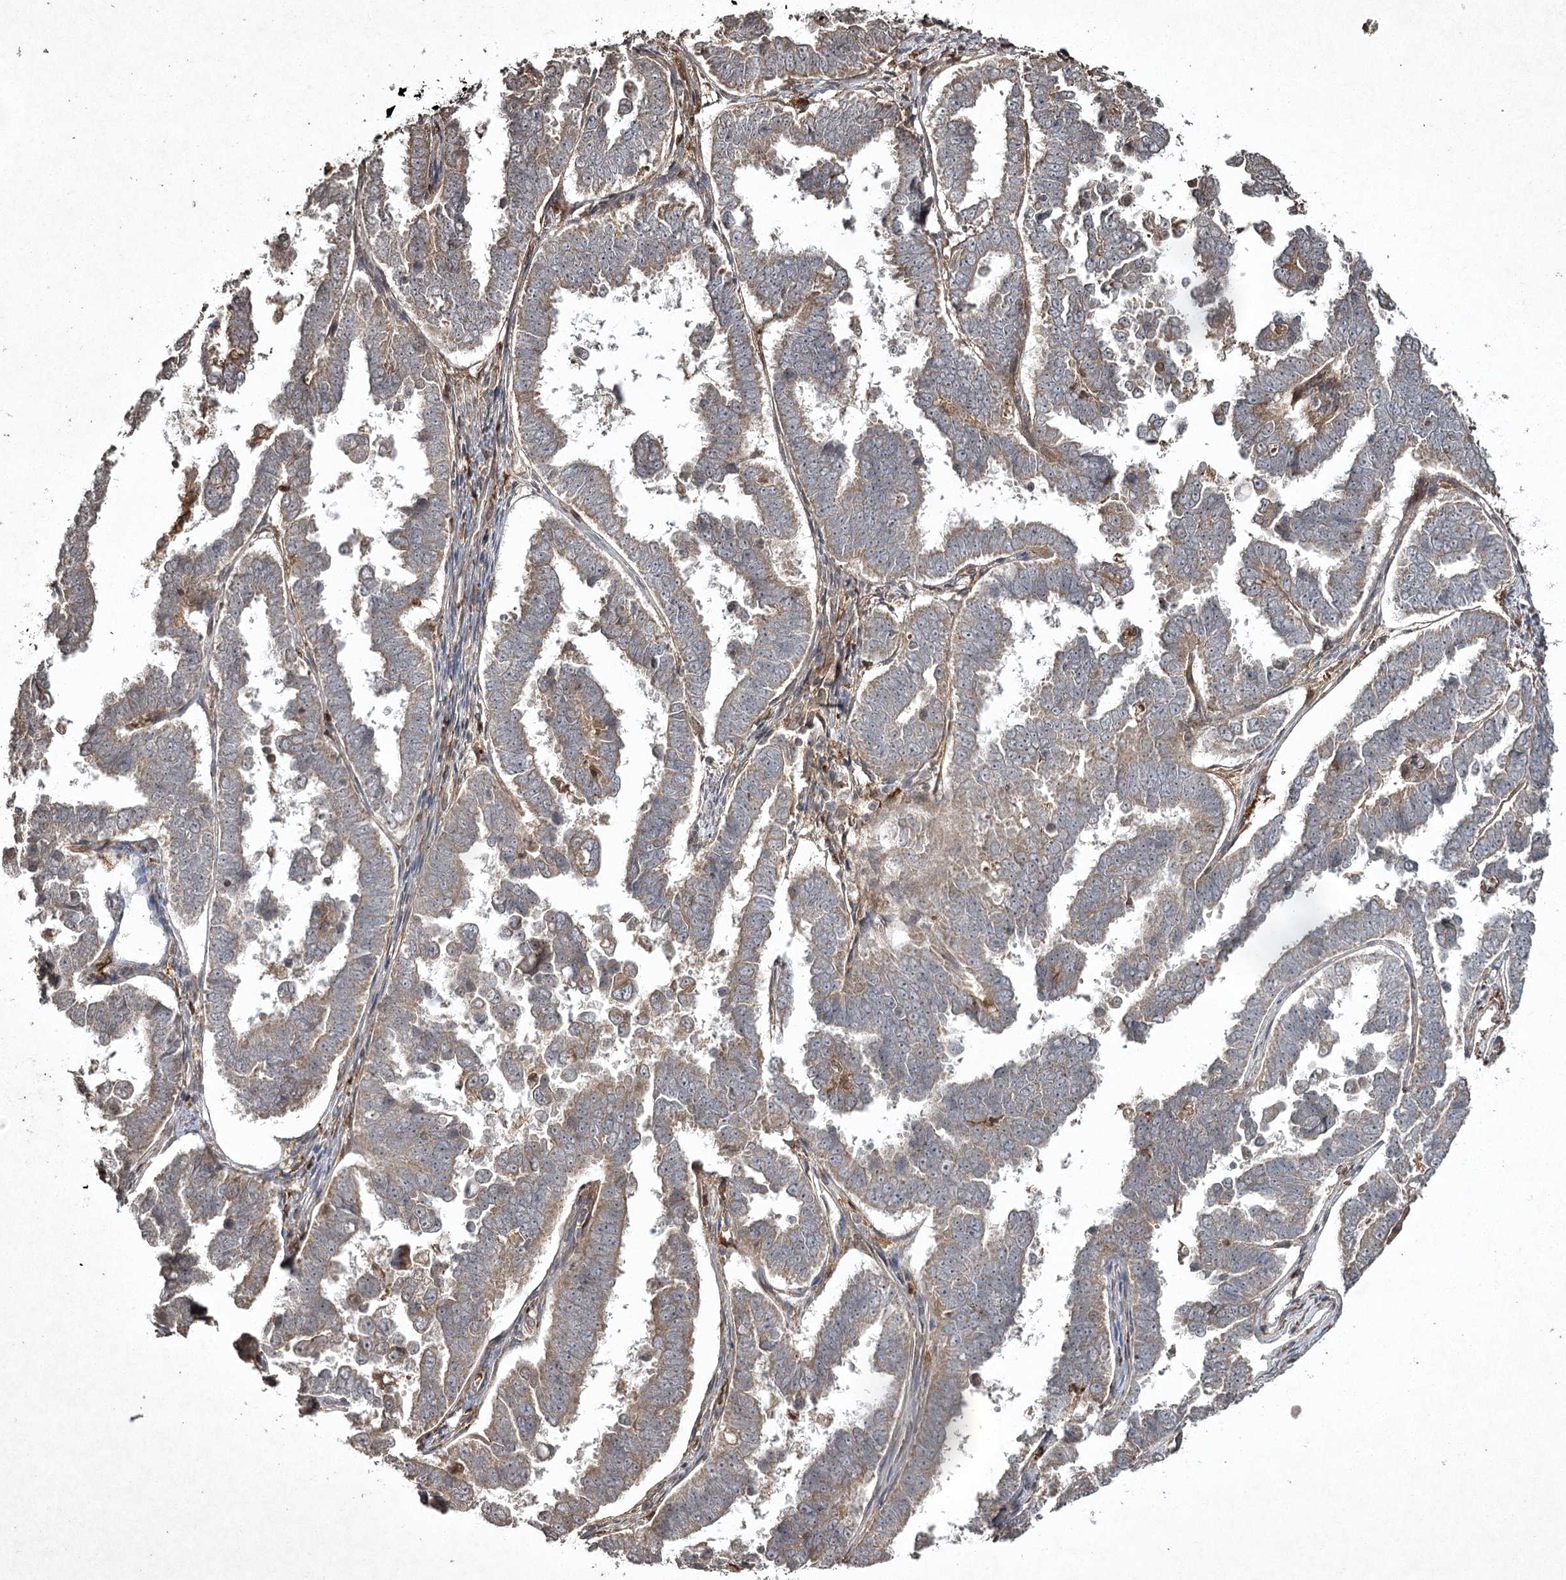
{"staining": {"intensity": "moderate", "quantity": "<25%", "location": "cytoplasmic/membranous"}, "tissue": "endometrial cancer", "cell_type": "Tumor cells", "image_type": "cancer", "snomed": [{"axis": "morphology", "description": "Adenocarcinoma, NOS"}, {"axis": "topography", "description": "Endometrium"}], "caption": "Brown immunohistochemical staining in endometrial cancer (adenocarcinoma) shows moderate cytoplasmic/membranous expression in about <25% of tumor cells.", "gene": "CYP2B6", "patient": {"sex": "female", "age": 75}}